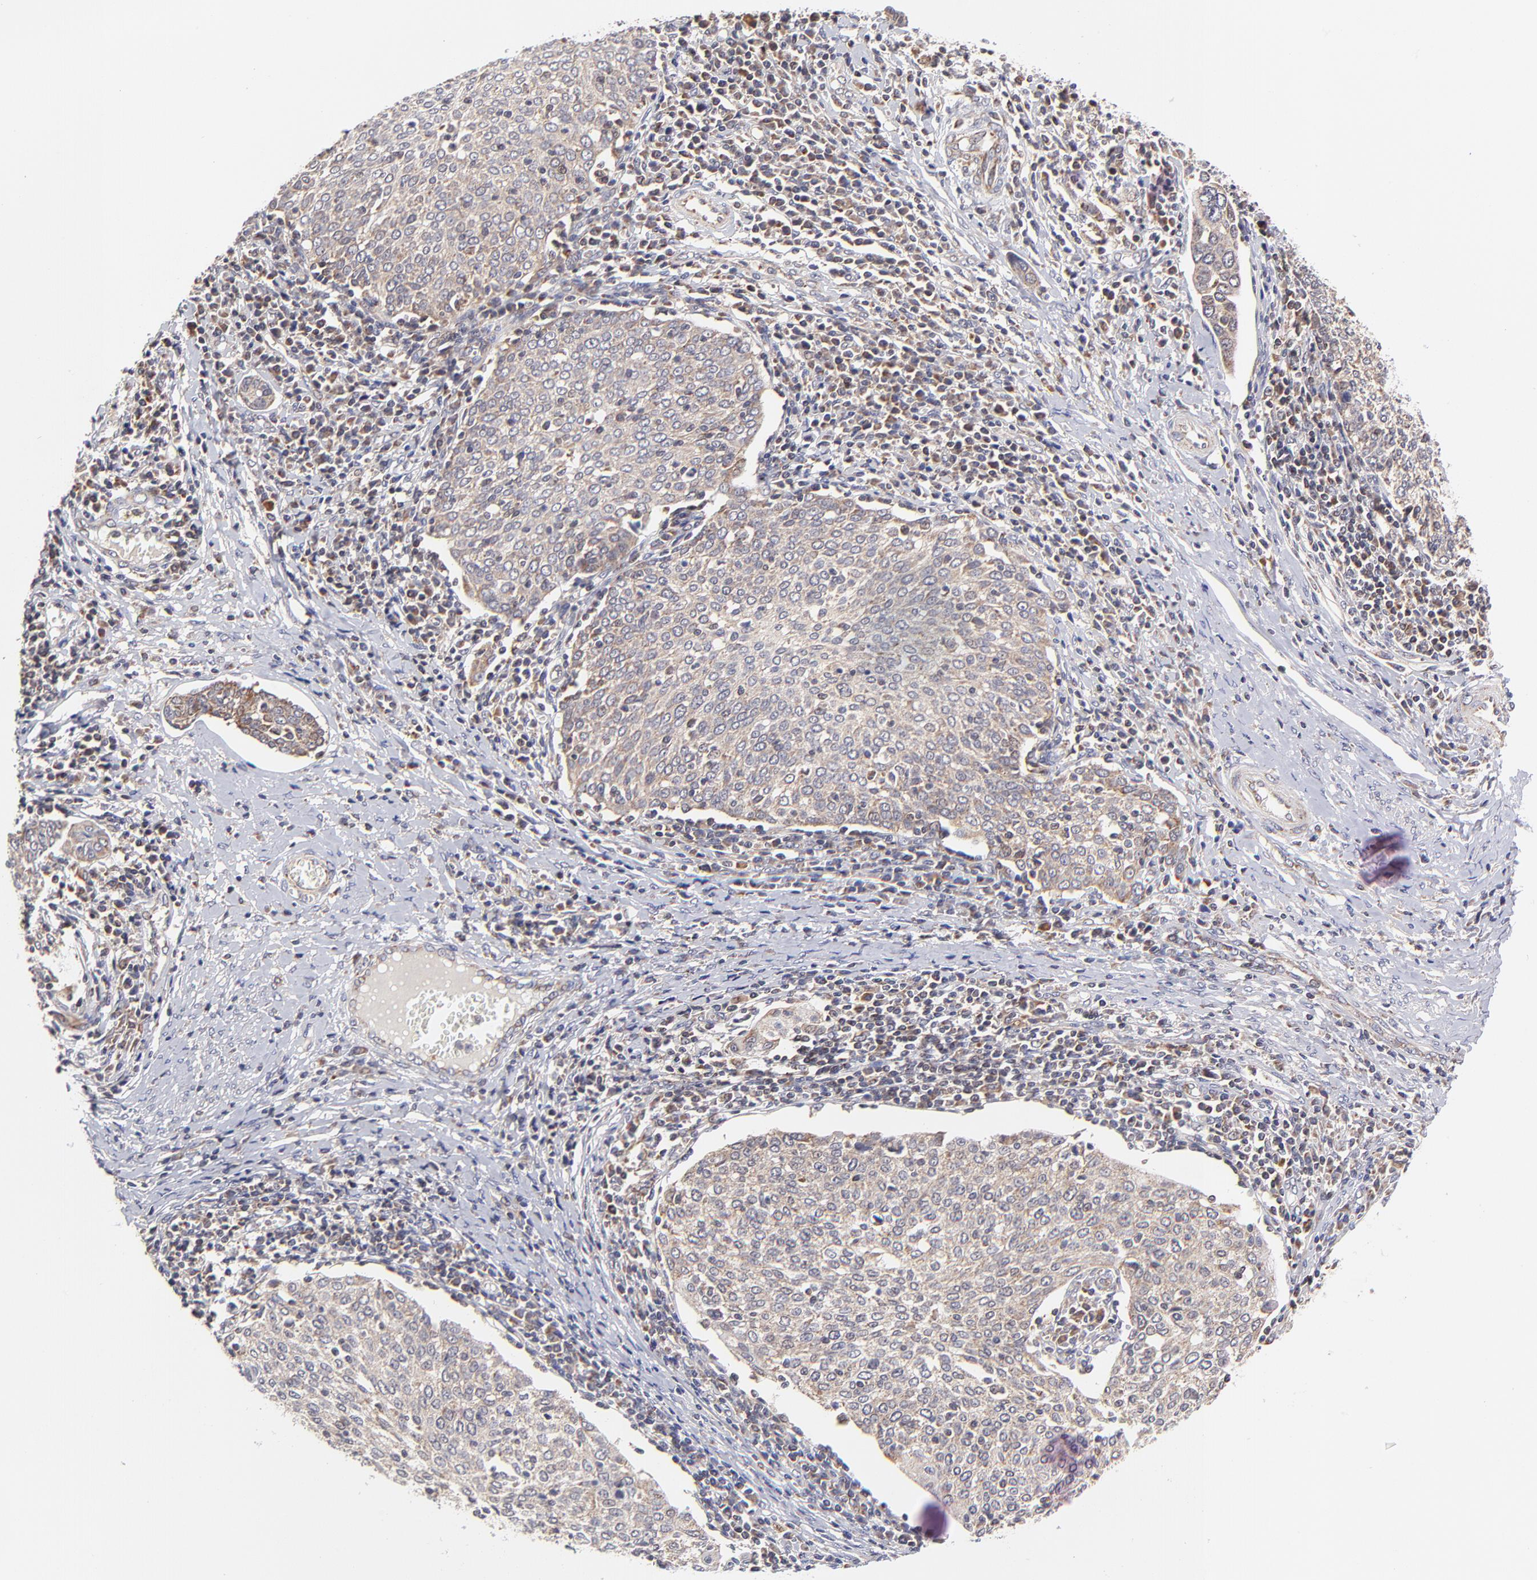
{"staining": {"intensity": "weak", "quantity": ">75%", "location": "cytoplasmic/membranous"}, "tissue": "cervical cancer", "cell_type": "Tumor cells", "image_type": "cancer", "snomed": [{"axis": "morphology", "description": "Squamous cell carcinoma, NOS"}, {"axis": "topography", "description": "Cervix"}], "caption": "IHC histopathology image of neoplastic tissue: human cervical cancer (squamous cell carcinoma) stained using immunohistochemistry demonstrates low levels of weak protein expression localized specifically in the cytoplasmic/membranous of tumor cells, appearing as a cytoplasmic/membranous brown color.", "gene": "MAP2K7", "patient": {"sex": "female", "age": 40}}